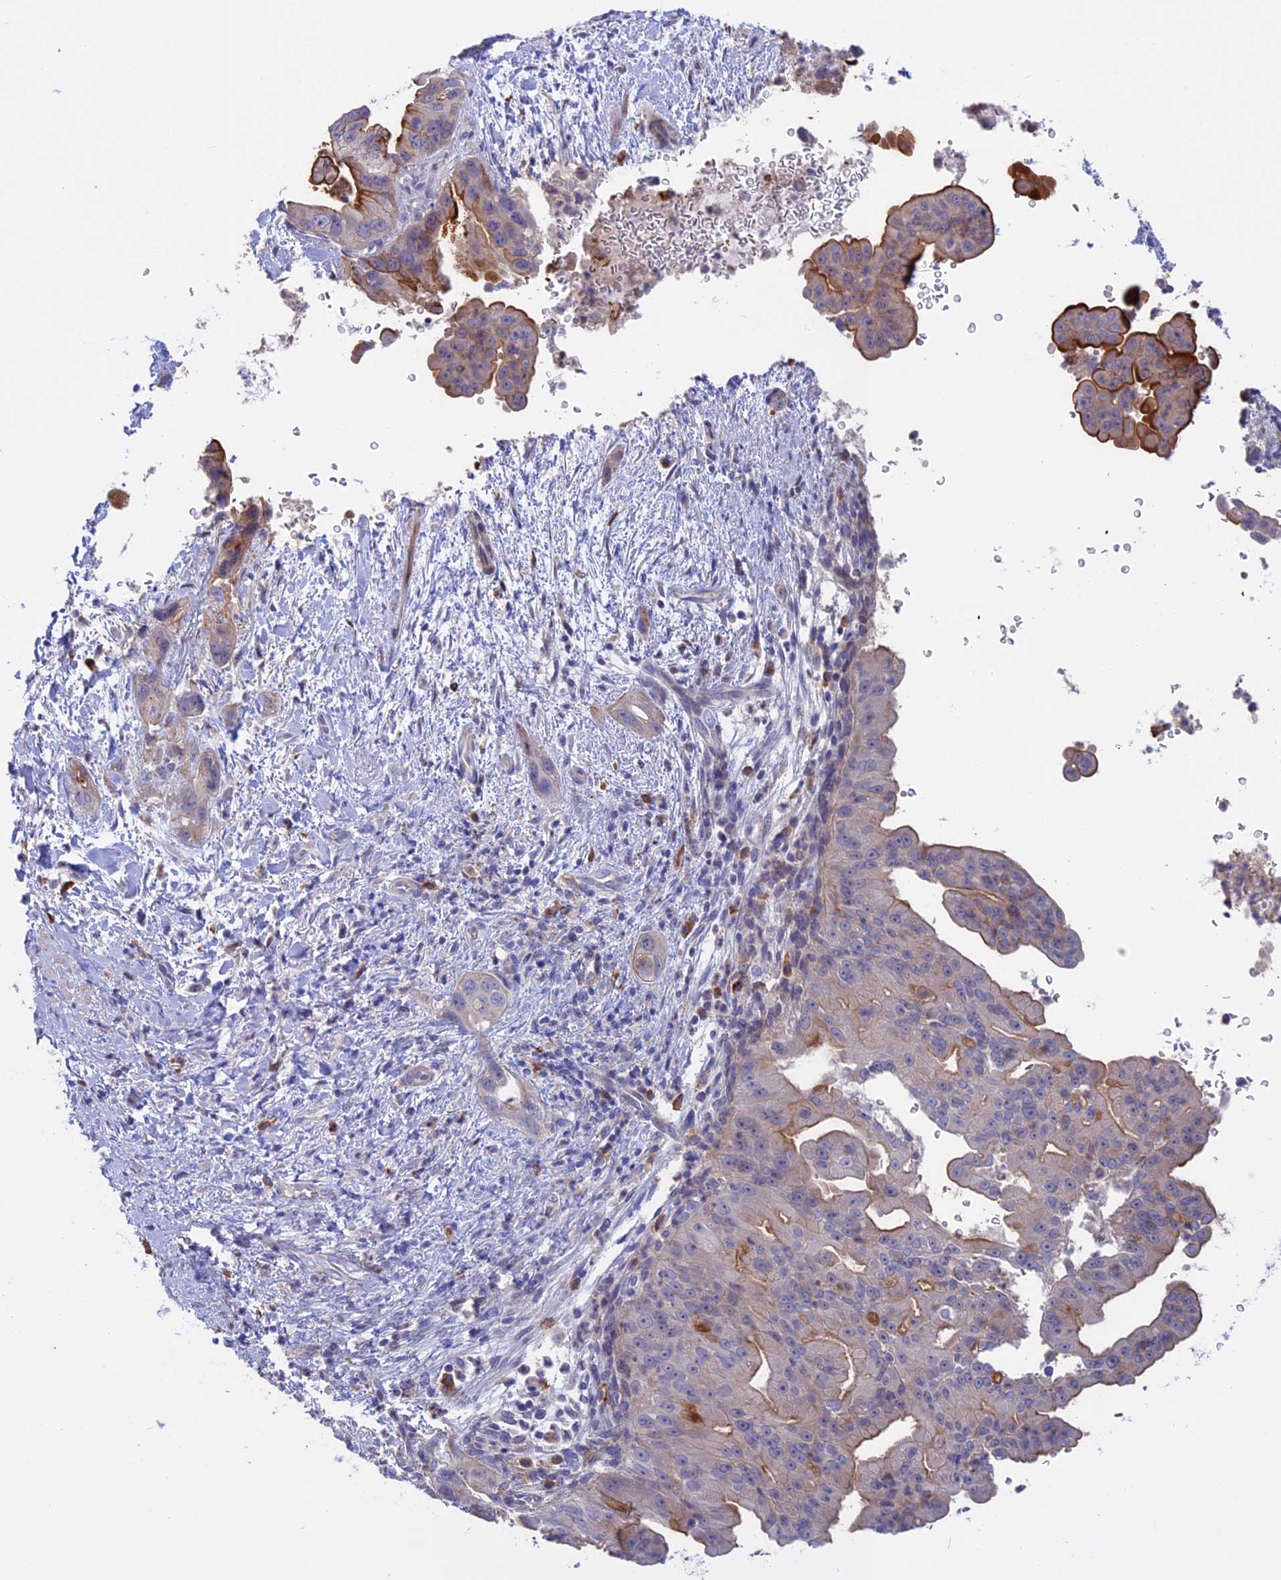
{"staining": {"intensity": "strong", "quantity": "25%-75%", "location": "cytoplasmic/membranous"}, "tissue": "pancreatic cancer", "cell_type": "Tumor cells", "image_type": "cancer", "snomed": [{"axis": "morphology", "description": "Adenocarcinoma, NOS"}, {"axis": "topography", "description": "Pancreas"}], "caption": "Strong cytoplasmic/membranous protein staining is appreciated in about 25%-75% of tumor cells in pancreatic cancer (adenocarcinoma).", "gene": "SLC2A6", "patient": {"sex": "female", "age": 78}}